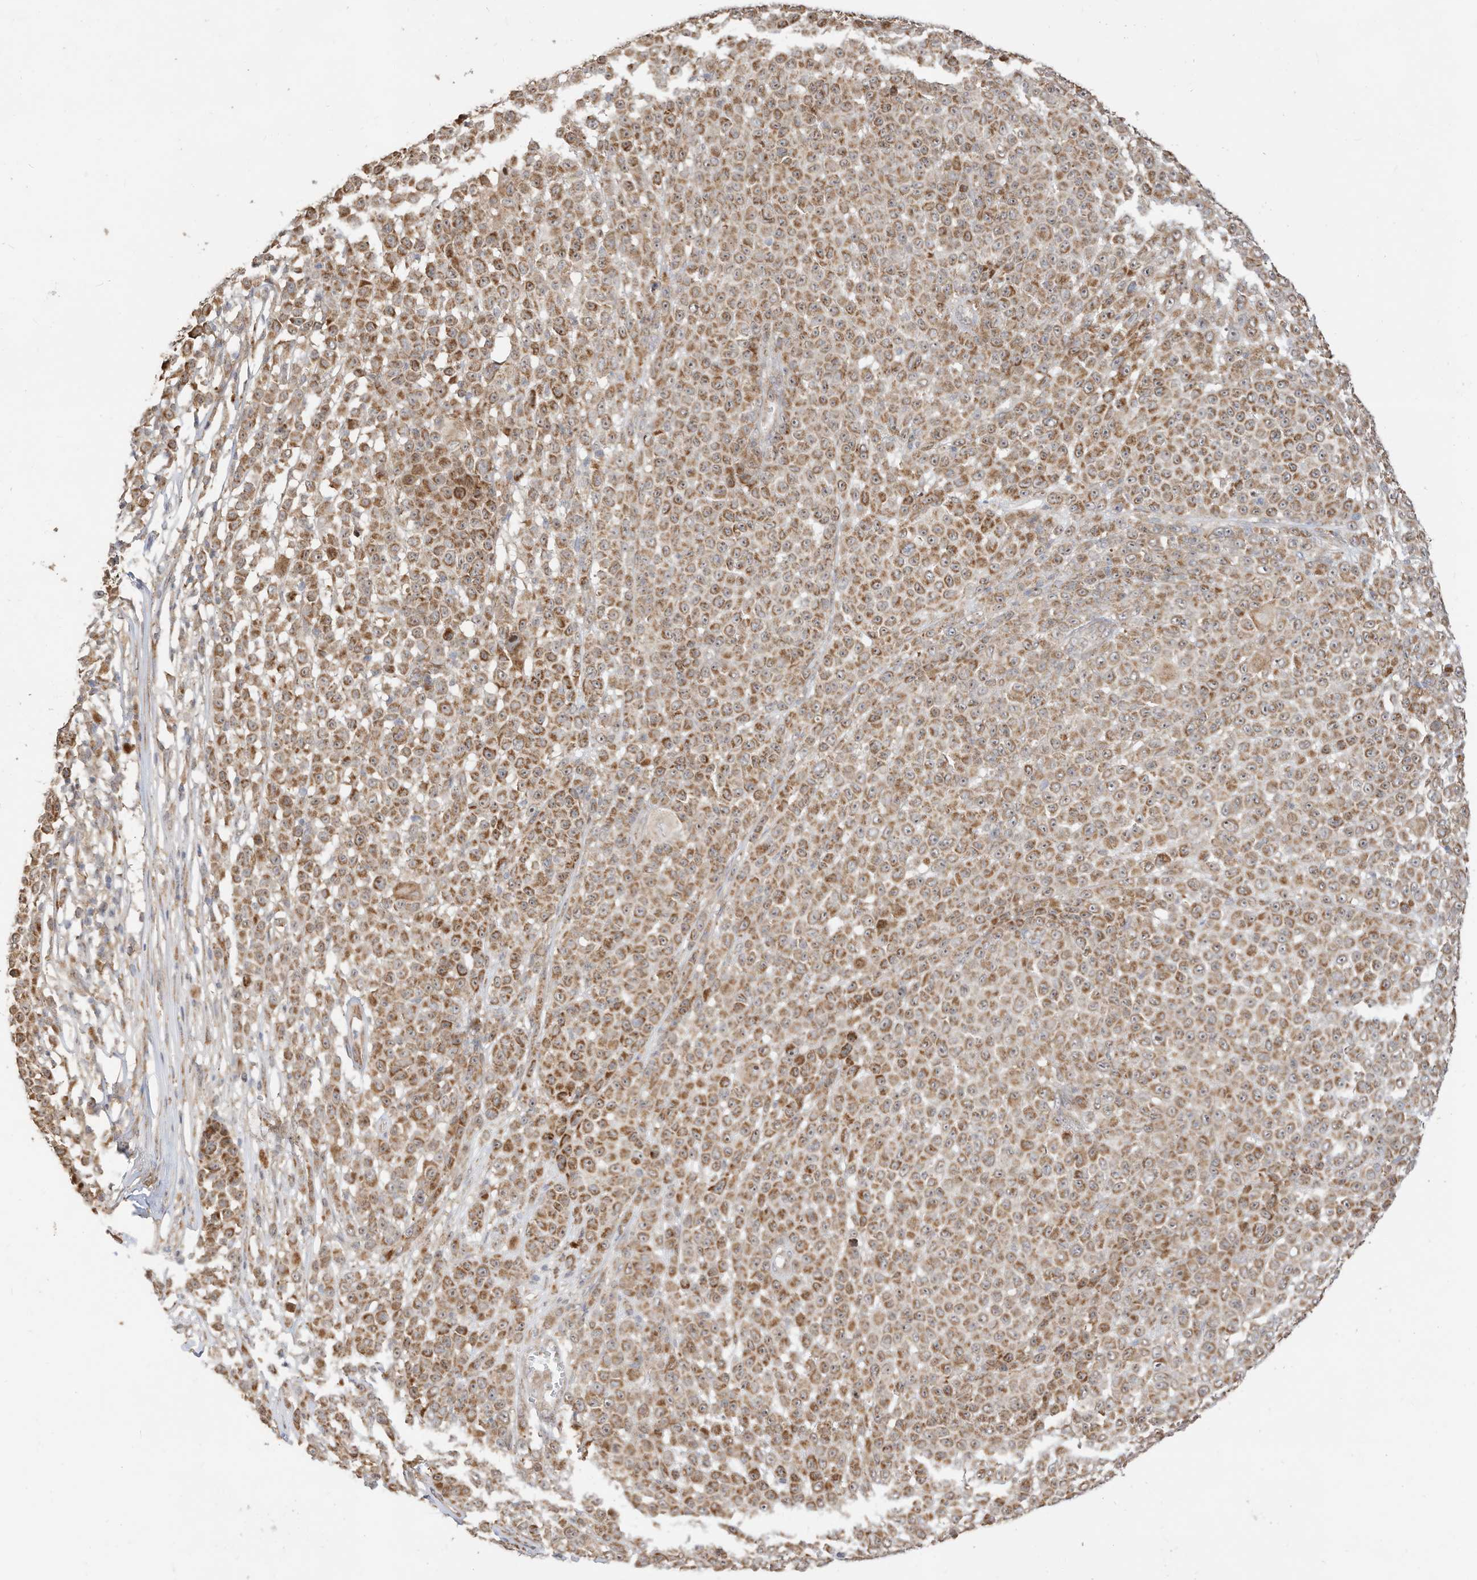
{"staining": {"intensity": "moderate", "quantity": ">75%", "location": "cytoplasmic/membranous"}, "tissue": "melanoma", "cell_type": "Tumor cells", "image_type": "cancer", "snomed": [{"axis": "morphology", "description": "Malignant melanoma, NOS"}, {"axis": "topography", "description": "Skin"}], "caption": "Human melanoma stained with a protein marker shows moderate staining in tumor cells.", "gene": "CAGE1", "patient": {"sex": "female", "age": 94}}